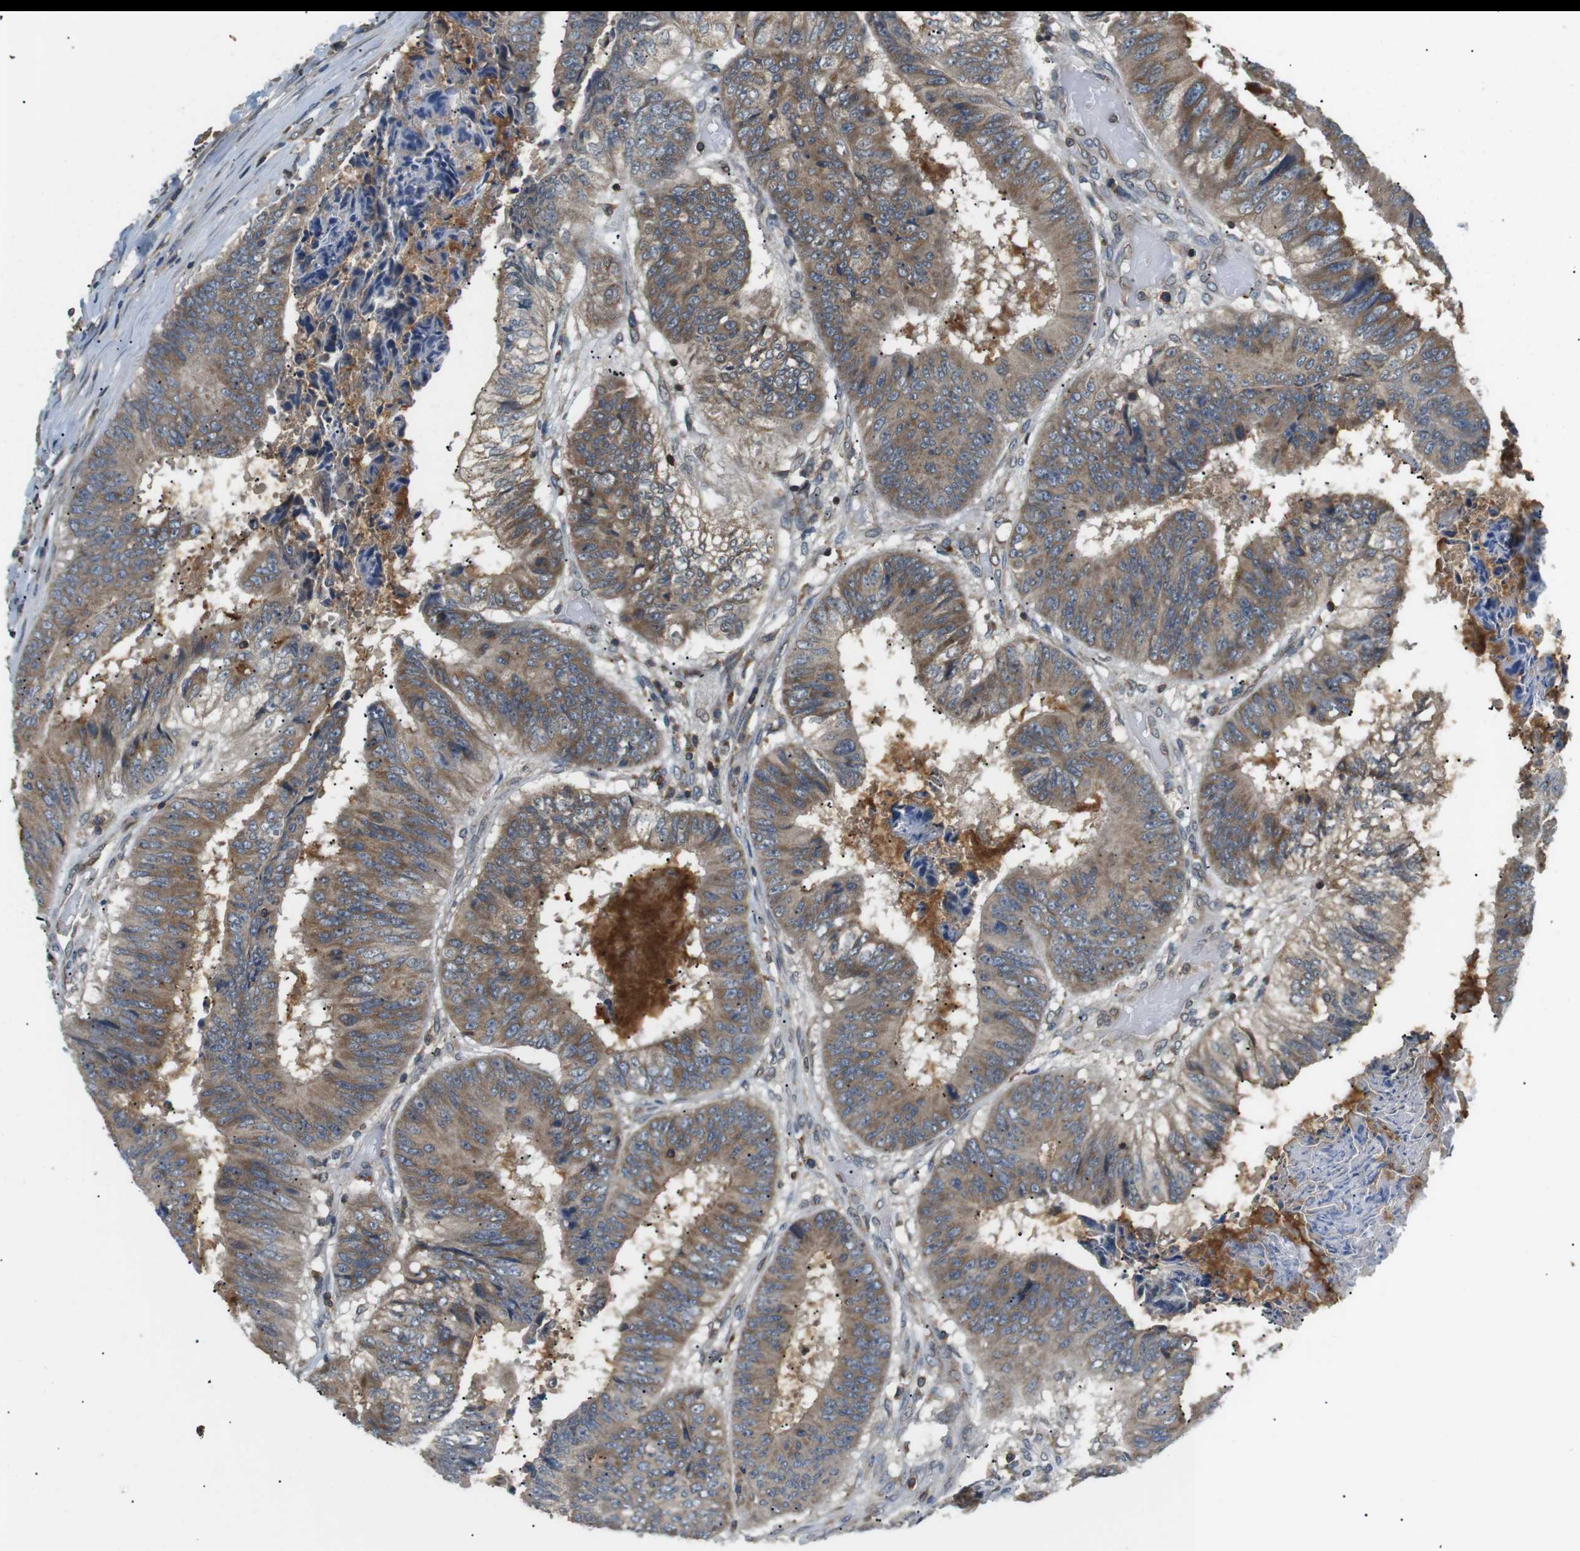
{"staining": {"intensity": "moderate", "quantity": ">75%", "location": "cytoplasmic/membranous"}, "tissue": "colorectal cancer", "cell_type": "Tumor cells", "image_type": "cancer", "snomed": [{"axis": "morphology", "description": "Adenocarcinoma, NOS"}, {"axis": "topography", "description": "Rectum"}], "caption": "Immunohistochemical staining of colorectal cancer (adenocarcinoma) shows medium levels of moderate cytoplasmic/membranous protein positivity in about >75% of tumor cells.", "gene": "TMX4", "patient": {"sex": "male", "age": 72}}